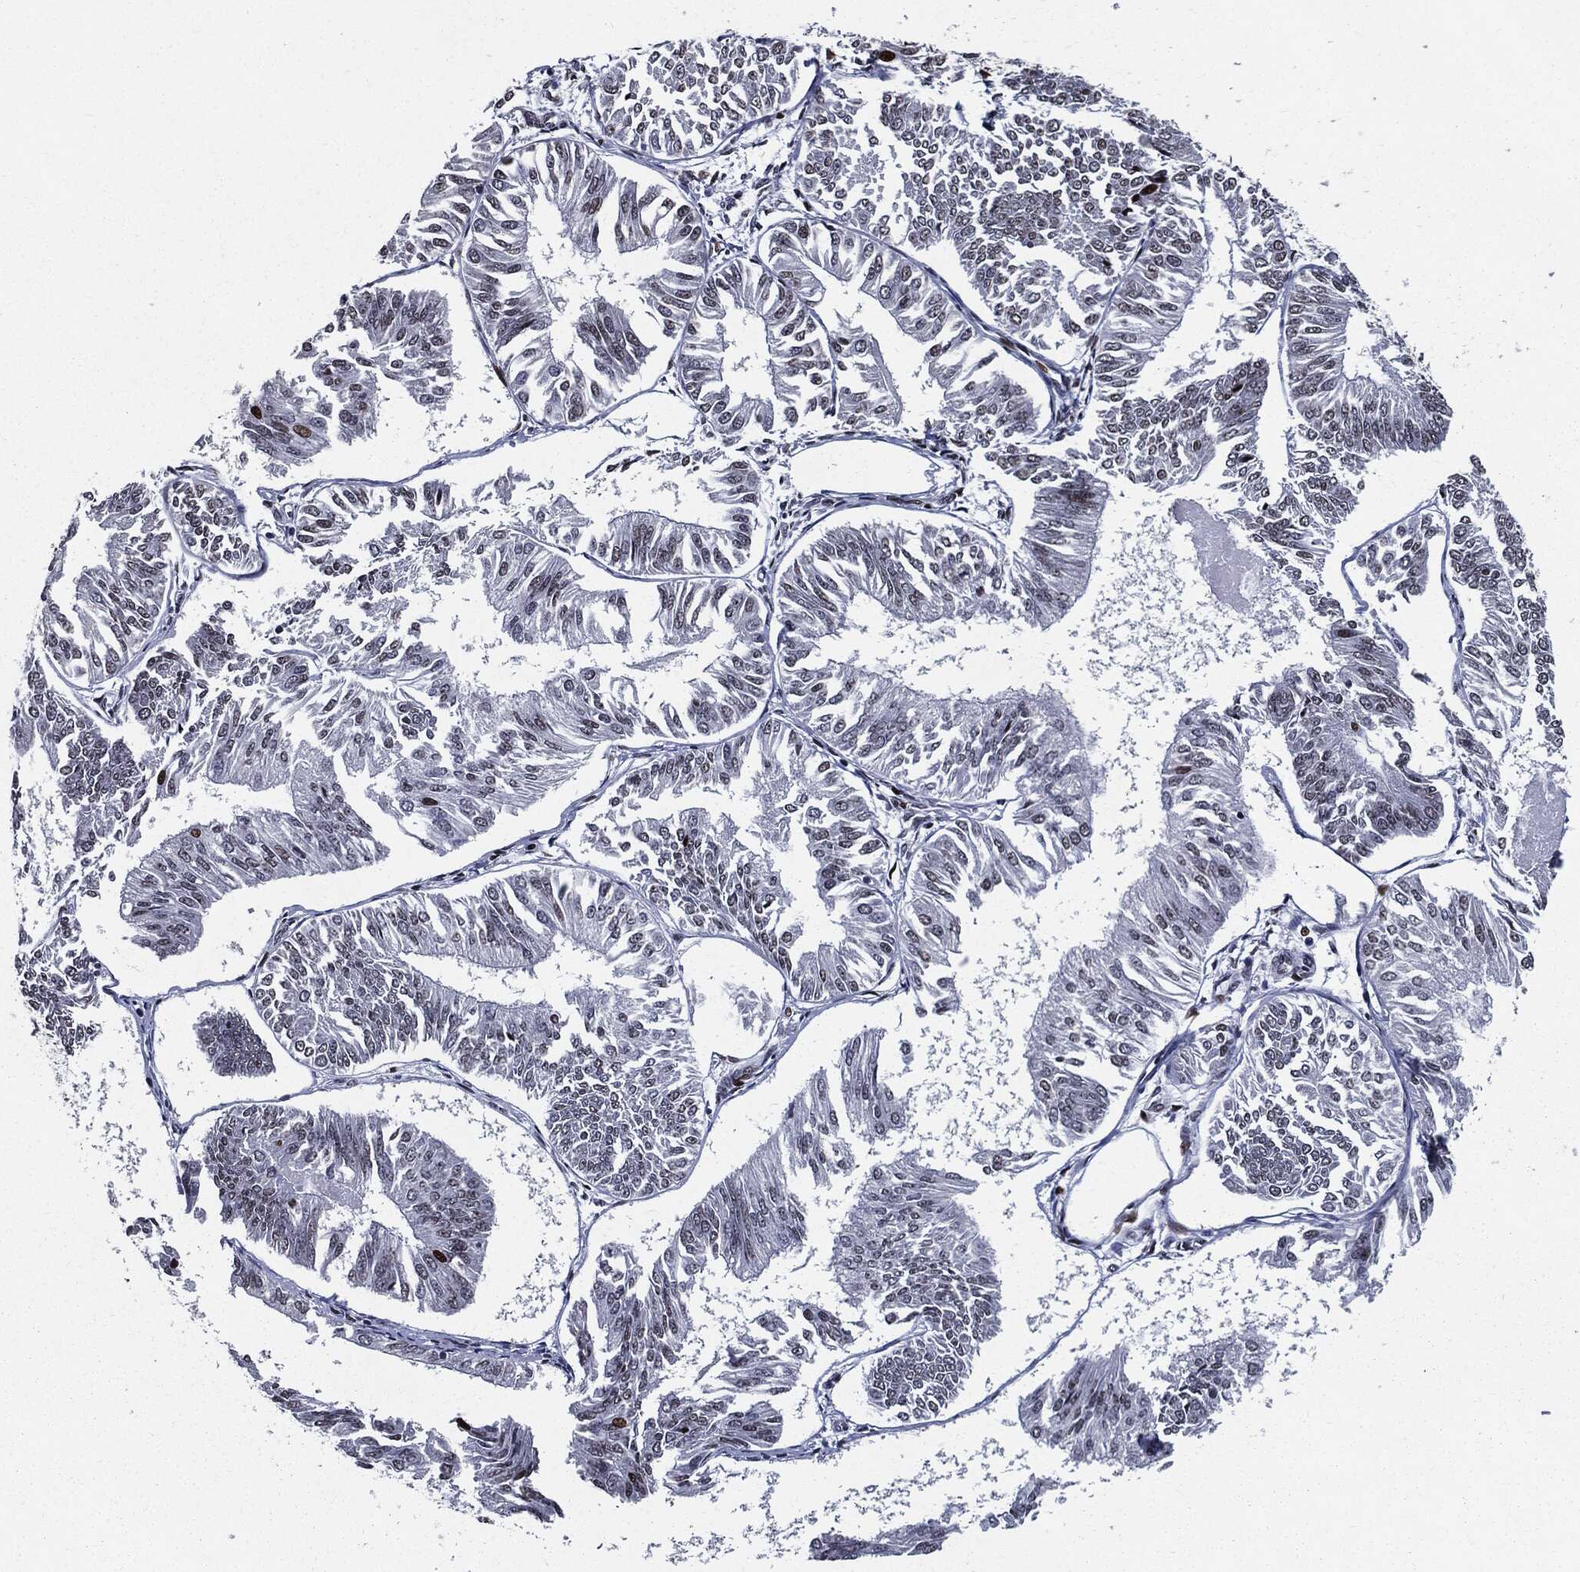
{"staining": {"intensity": "moderate", "quantity": "<25%", "location": "nuclear"}, "tissue": "endometrial cancer", "cell_type": "Tumor cells", "image_type": "cancer", "snomed": [{"axis": "morphology", "description": "Adenocarcinoma, NOS"}, {"axis": "topography", "description": "Endometrium"}], "caption": "A brown stain shows moderate nuclear staining of a protein in human endometrial adenocarcinoma tumor cells.", "gene": "ZFP91", "patient": {"sex": "female", "age": 58}}